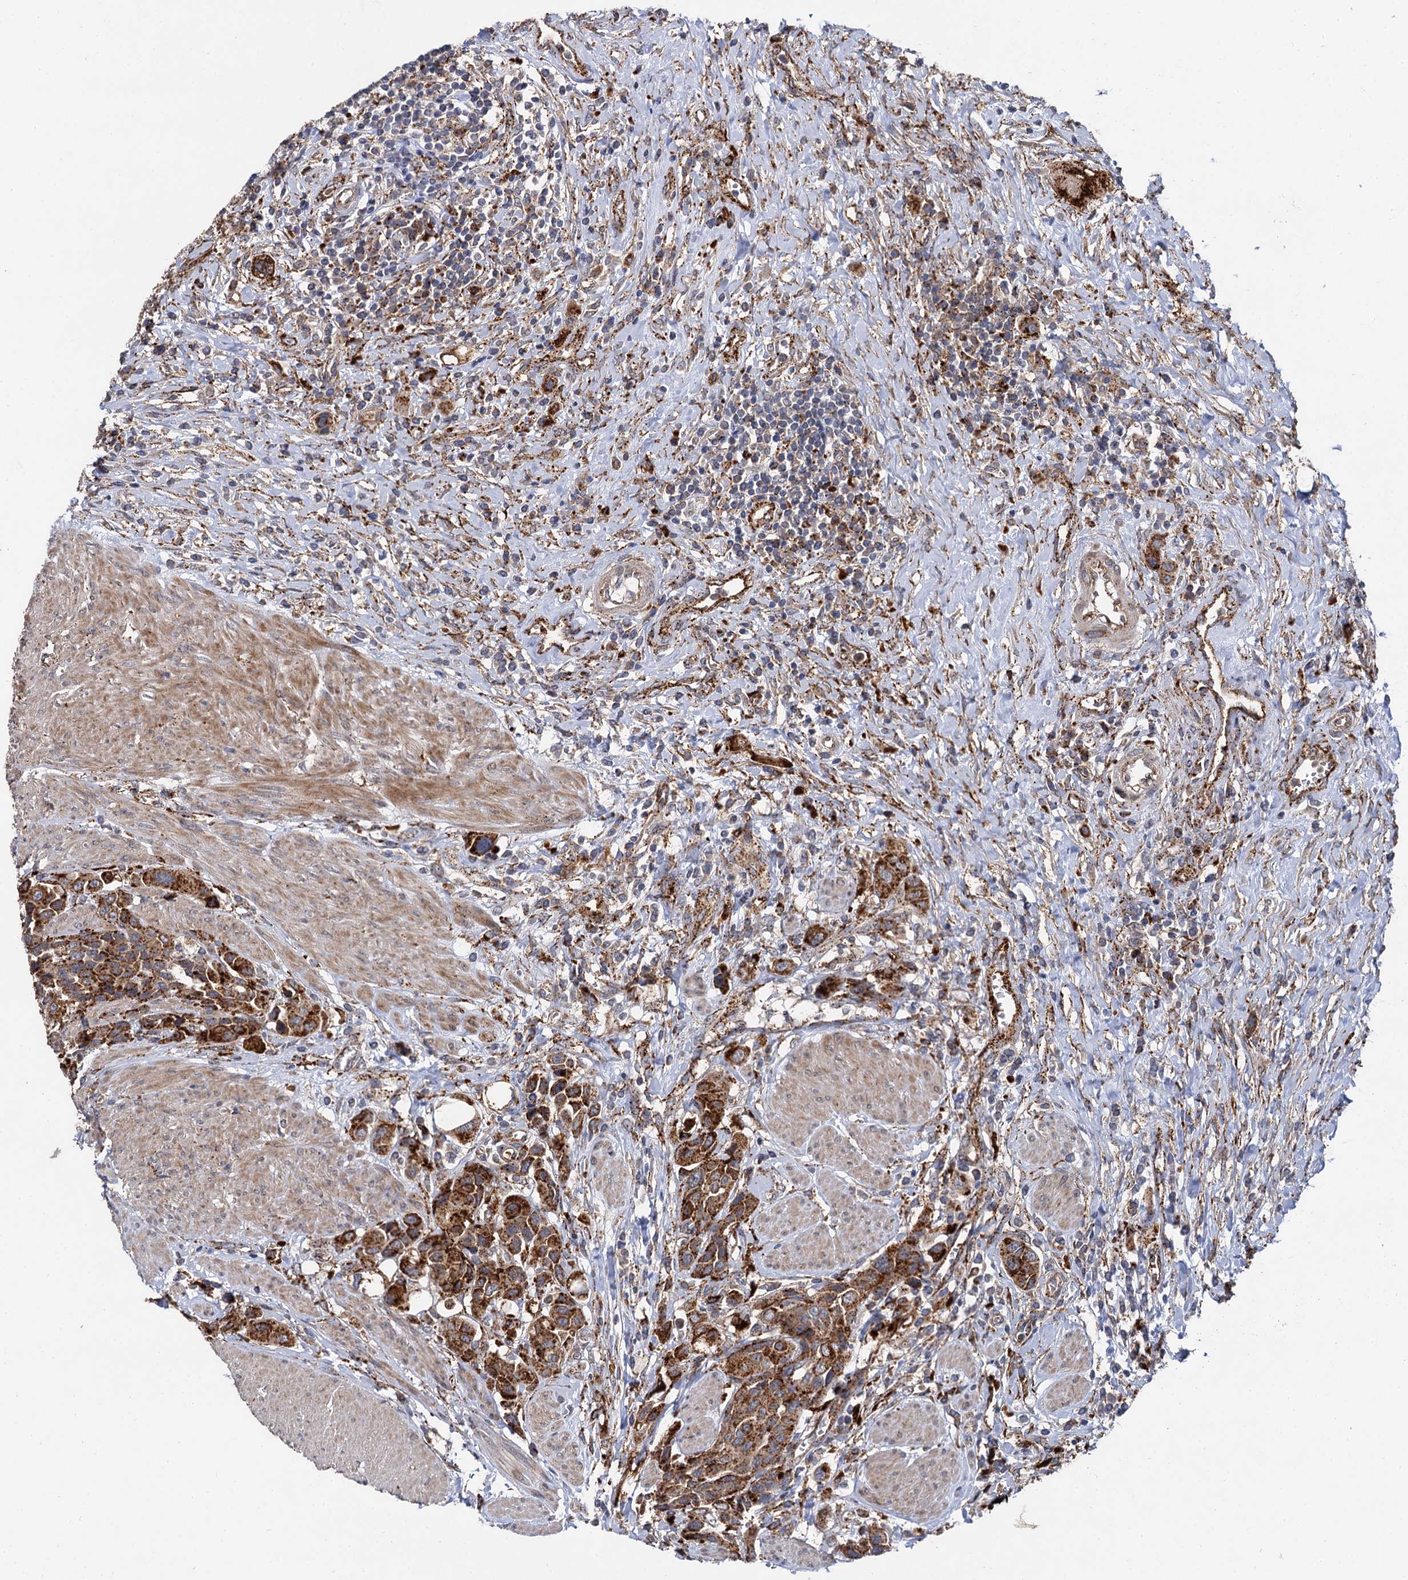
{"staining": {"intensity": "strong", "quantity": ">75%", "location": "cytoplasmic/membranous"}, "tissue": "urothelial cancer", "cell_type": "Tumor cells", "image_type": "cancer", "snomed": [{"axis": "morphology", "description": "Urothelial carcinoma, High grade"}, {"axis": "topography", "description": "Urinary bladder"}], "caption": "Immunohistochemical staining of urothelial cancer reveals high levels of strong cytoplasmic/membranous protein staining in approximately >75% of tumor cells.", "gene": "GBA1", "patient": {"sex": "male", "age": 50}}